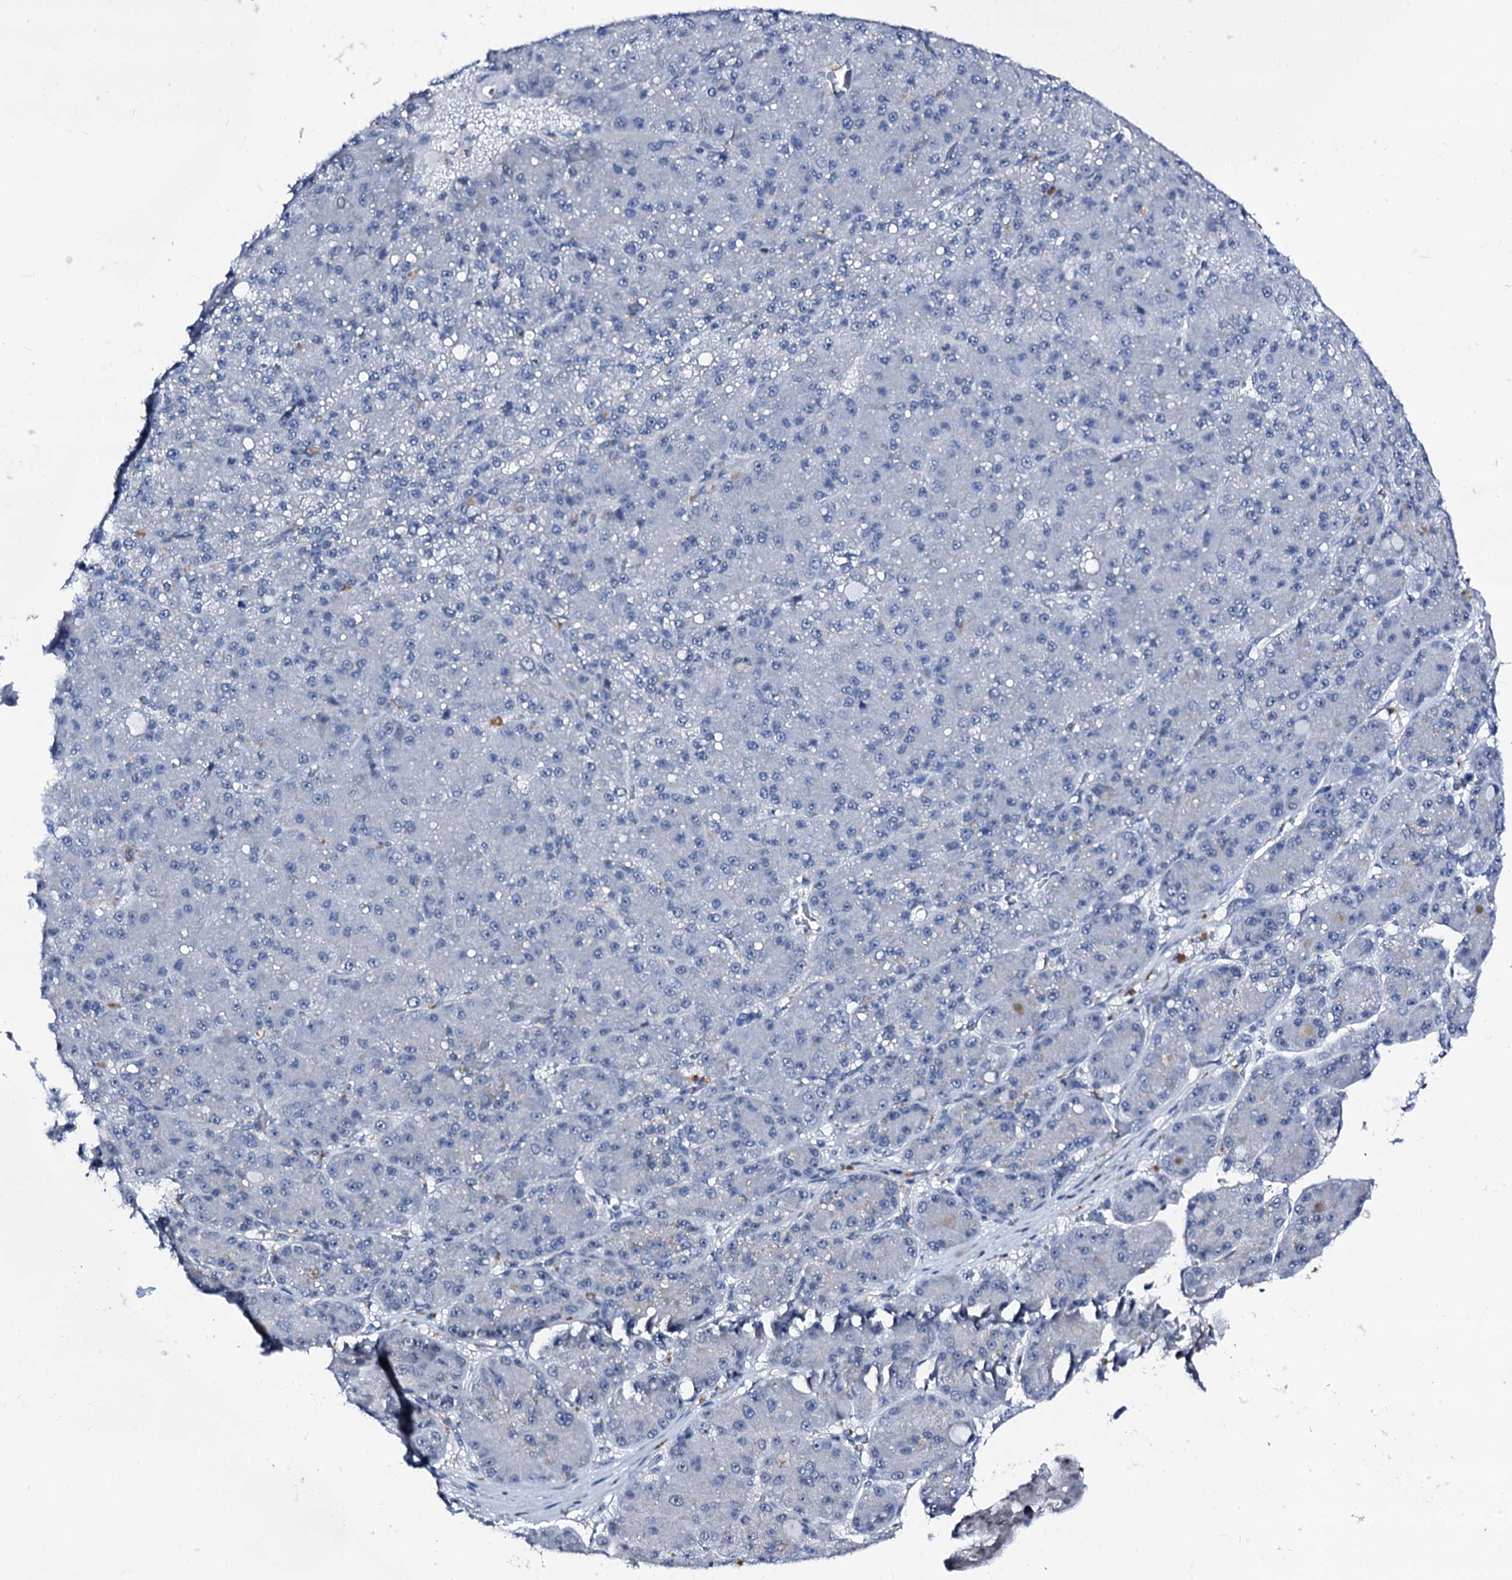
{"staining": {"intensity": "negative", "quantity": "none", "location": "none"}, "tissue": "liver cancer", "cell_type": "Tumor cells", "image_type": "cancer", "snomed": [{"axis": "morphology", "description": "Carcinoma, Hepatocellular, NOS"}, {"axis": "topography", "description": "Liver"}], "caption": "Immunohistochemistry (IHC) histopathology image of neoplastic tissue: liver cancer stained with DAB (3,3'-diaminobenzidine) reveals no significant protein positivity in tumor cells.", "gene": "TRAFD1", "patient": {"sex": "male", "age": 67}}